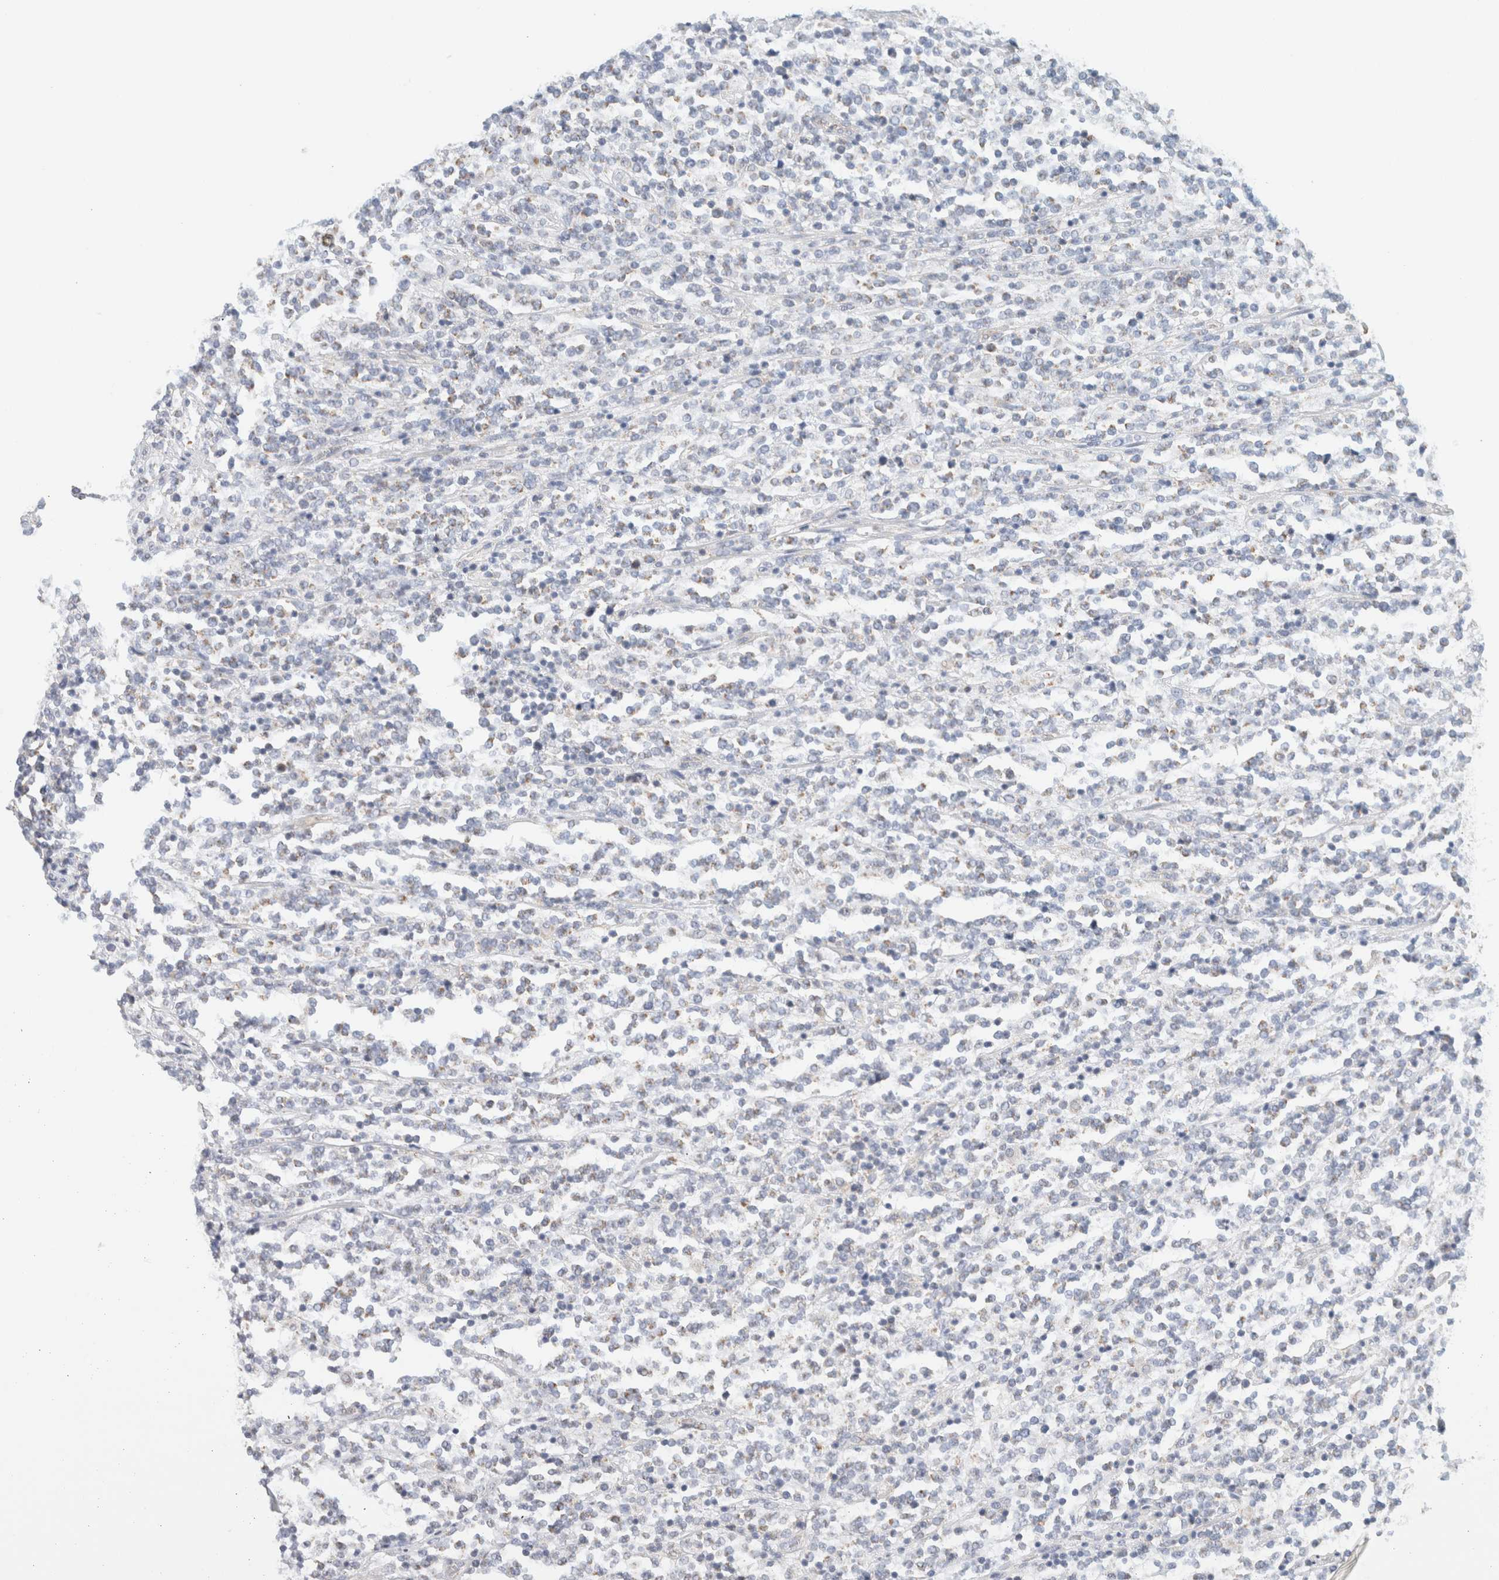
{"staining": {"intensity": "weak", "quantity": "<25%", "location": "cytoplasmic/membranous"}, "tissue": "lymphoma", "cell_type": "Tumor cells", "image_type": "cancer", "snomed": [{"axis": "morphology", "description": "Malignant lymphoma, non-Hodgkin's type, High grade"}, {"axis": "topography", "description": "Soft tissue"}], "caption": "Immunohistochemistry of high-grade malignant lymphoma, non-Hodgkin's type exhibits no positivity in tumor cells.", "gene": "MRM3", "patient": {"sex": "male", "age": 18}}